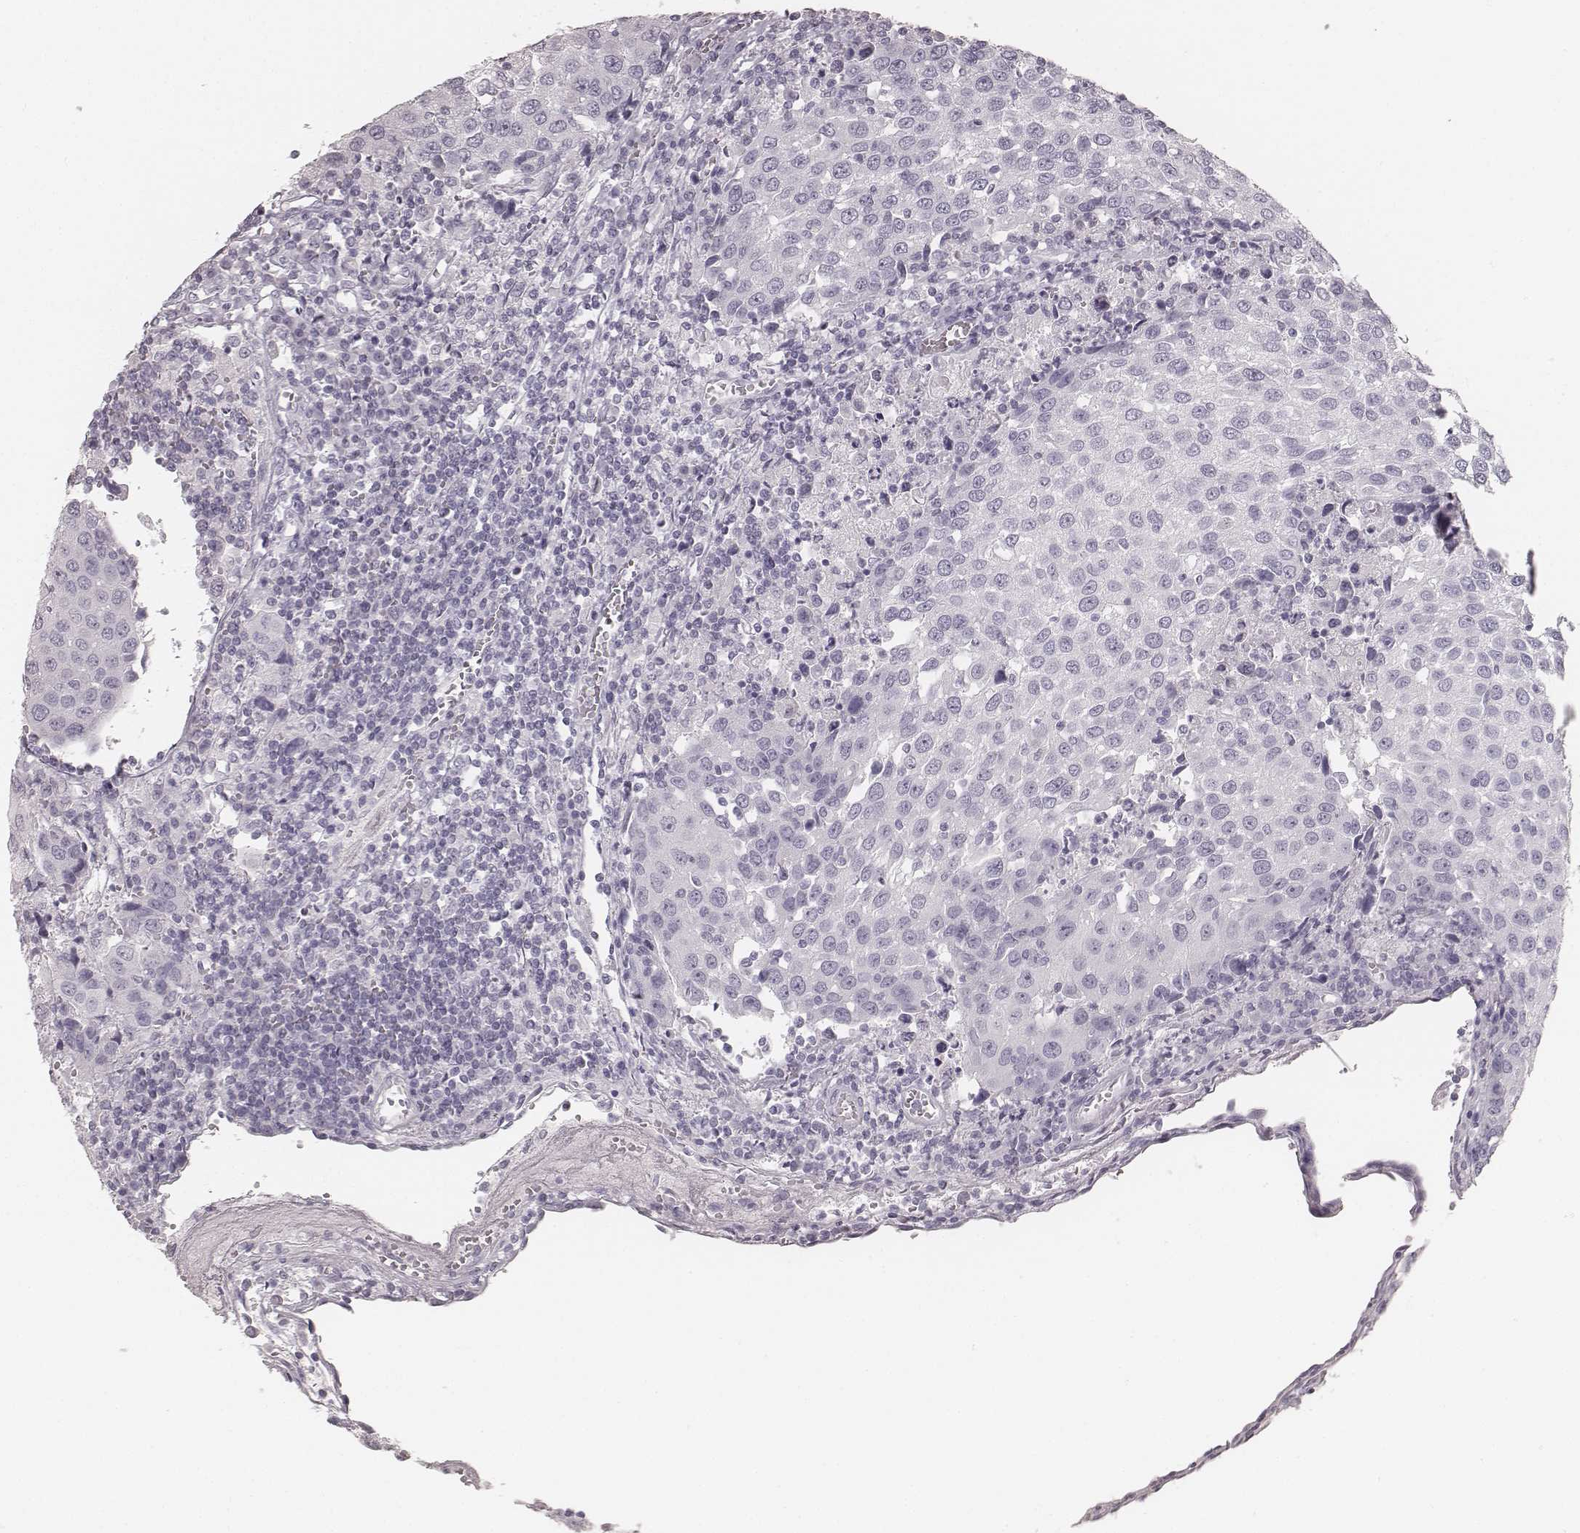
{"staining": {"intensity": "negative", "quantity": "none", "location": "none"}, "tissue": "urothelial cancer", "cell_type": "Tumor cells", "image_type": "cancer", "snomed": [{"axis": "morphology", "description": "Urothelial carcinoma, High grade"}, {"axis": "topography", "description": "Urinary bladder"}], "caption": "A histopathology image of urothelial cancer stained for a protein shows no brown staining in tumor cells.", "gene": "KRT34", "patient": {"sex": "female", "age": 85}}